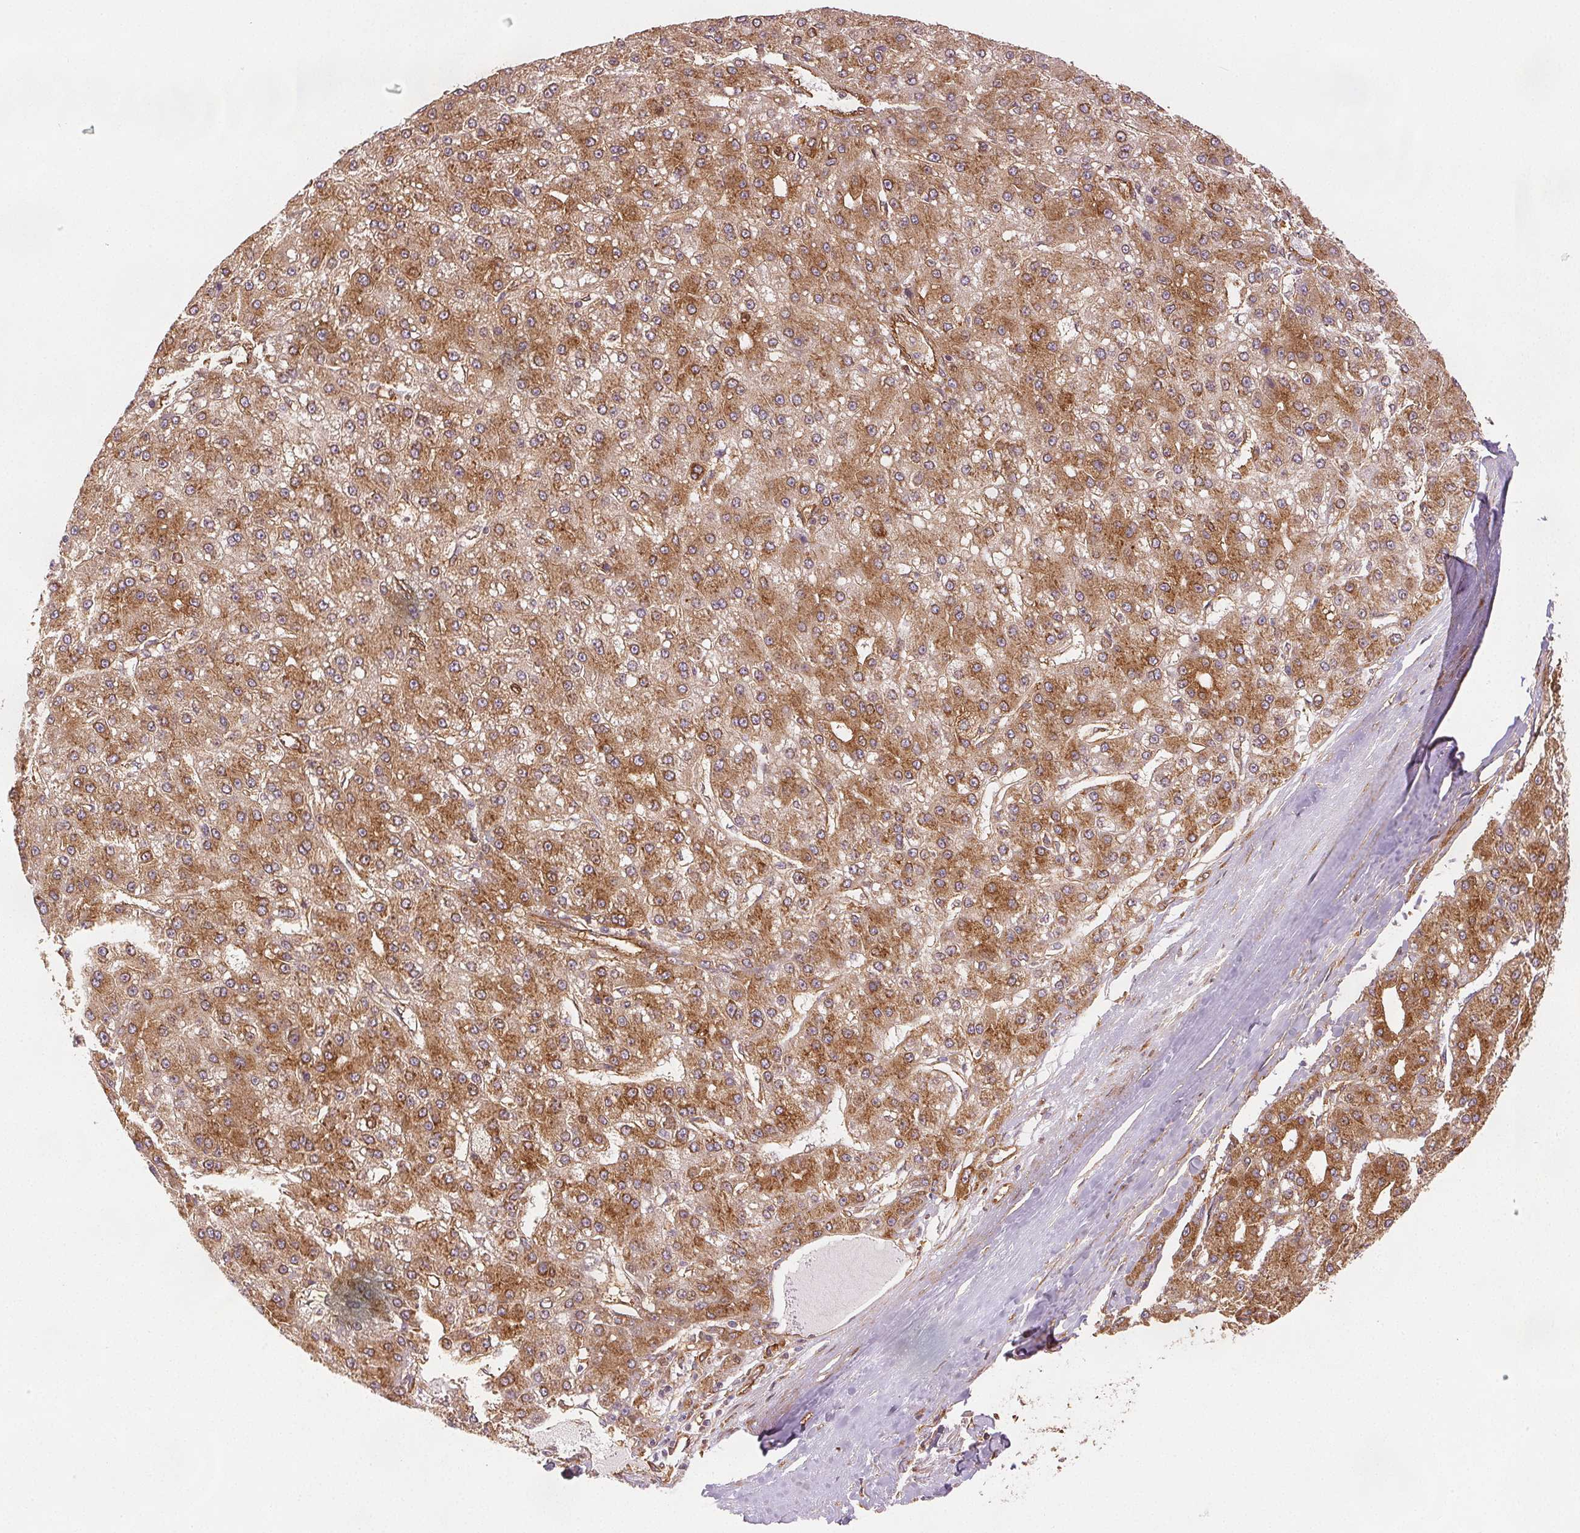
{"staining": {"intensity": "moderate", "quantity": ">75%", "location": "cytoplasmic/membranous"}, "tissue": "liver cancer", "cell_type": "Tumor cells", "image_type": "cancer", "snomed": [{"axis": "morphology", "description": "Carcinoma, Hepatocellular, NOS"}, {"axis": "topography", "description": "Liver"}], "caption": "An IHC image of tumor tissue is shown. Protein staining in brown highlights moderate cytoplasmic/membranous positivity in liver cancer within tumor cells. The staining was performed using DAB to visualize the protein expression in brown, while the nuclei were stained in blue with hematoxylin (Magnification: 20x).", "gene": "DIAPH2", "patient": {"sex": "male", "age": 67}}